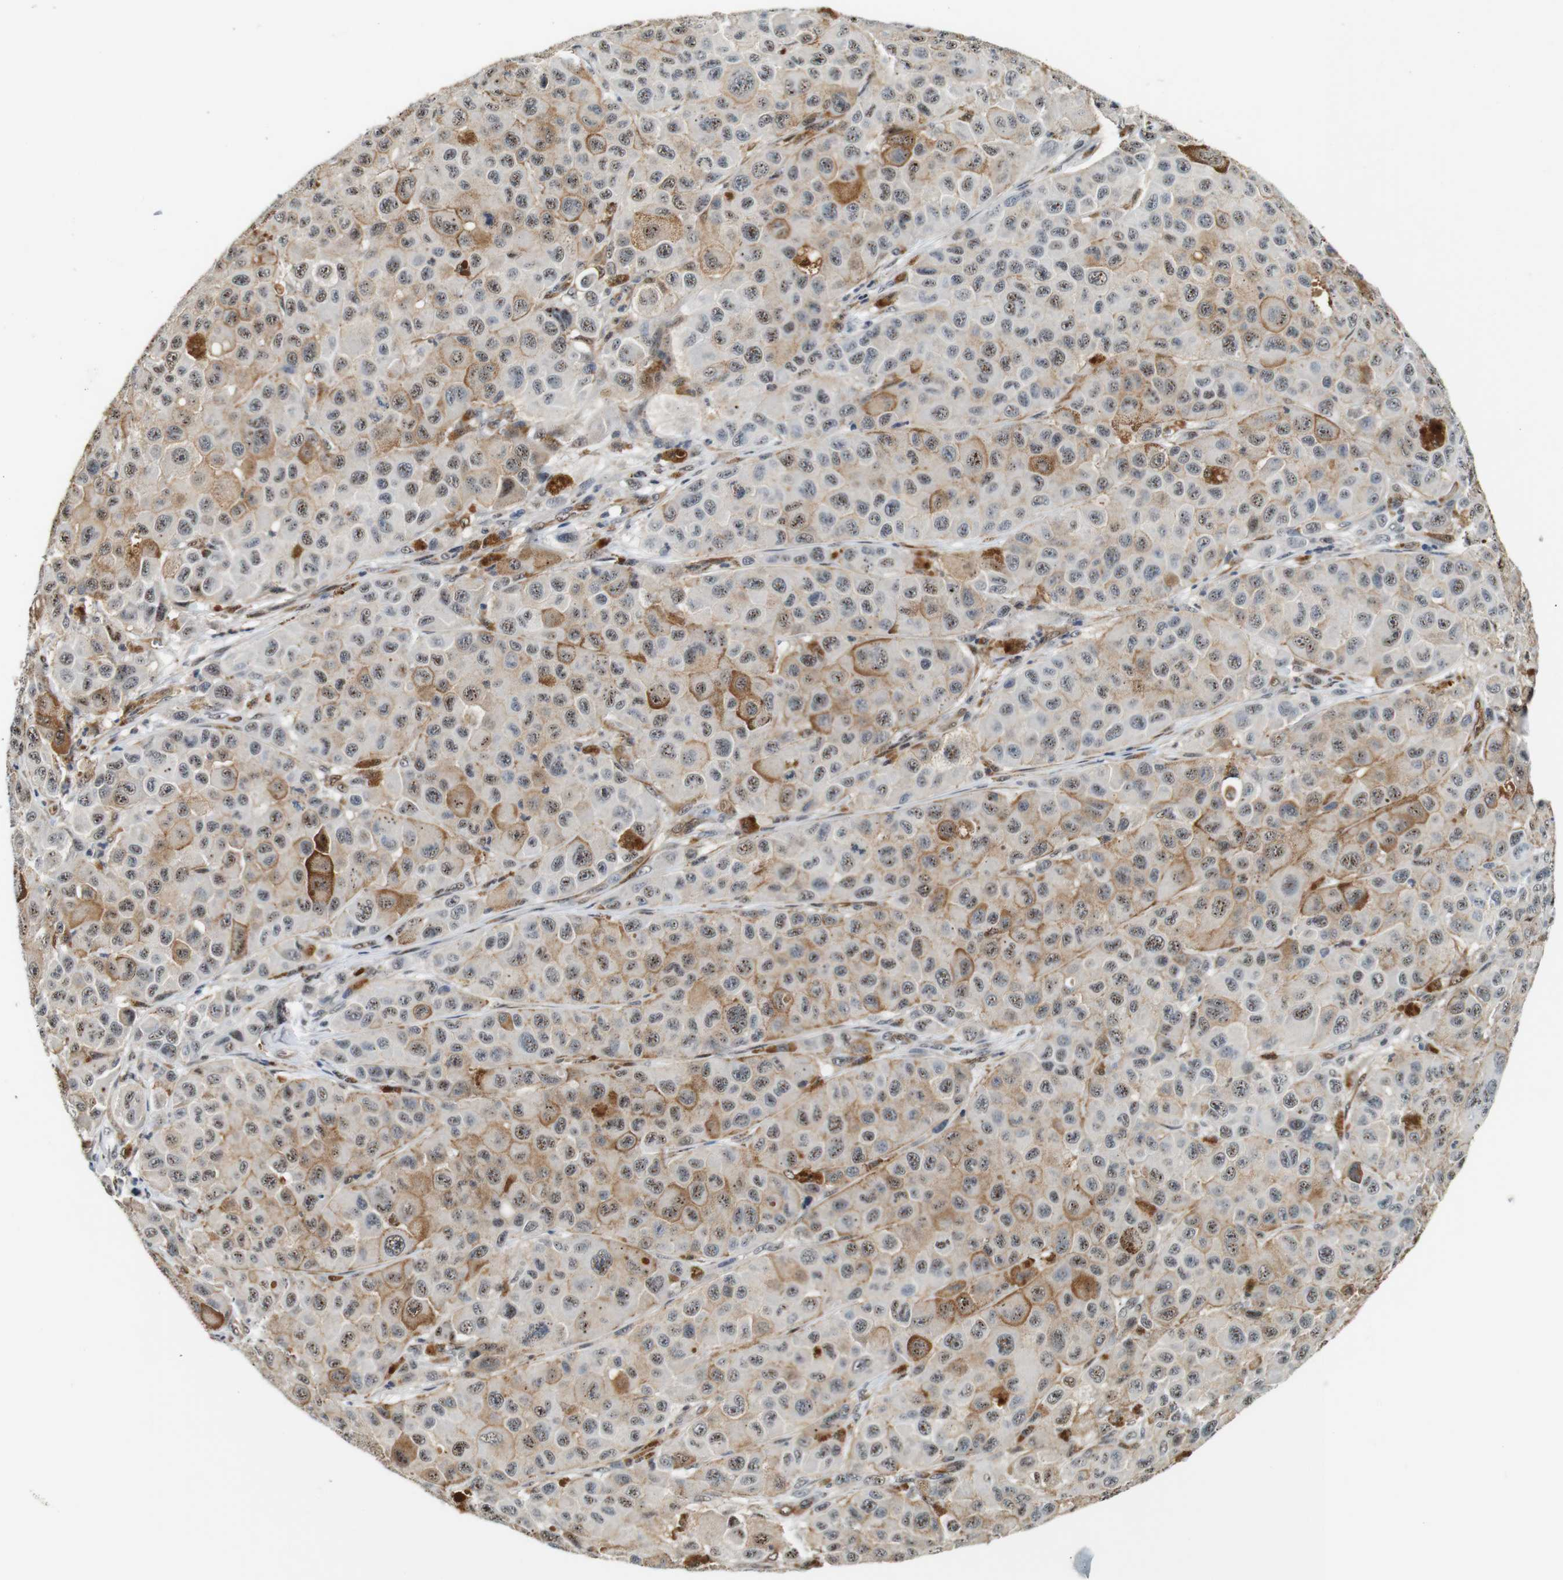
{"staining": {"intensity": "weak", "quantity": ">75%", "location": "cytoplasmic/membranous,nuclear"}, "tissue": "melanoma", "cell_type": "Tumor cells", "image_type": "cancer", "snomed": [{"axis": "morphology", "description": "Malignant melanoma, NOS"}, {"axis": "topography", "description": "Skin"}], "caption": "Human melanoma stained for a protein (brown) shows weak cytoplasmic/membranous and nuclear positive expression in approximately >75% of tumor cells.", "gene": "LXN", "patient": {"sex": "male", "age": 96}}